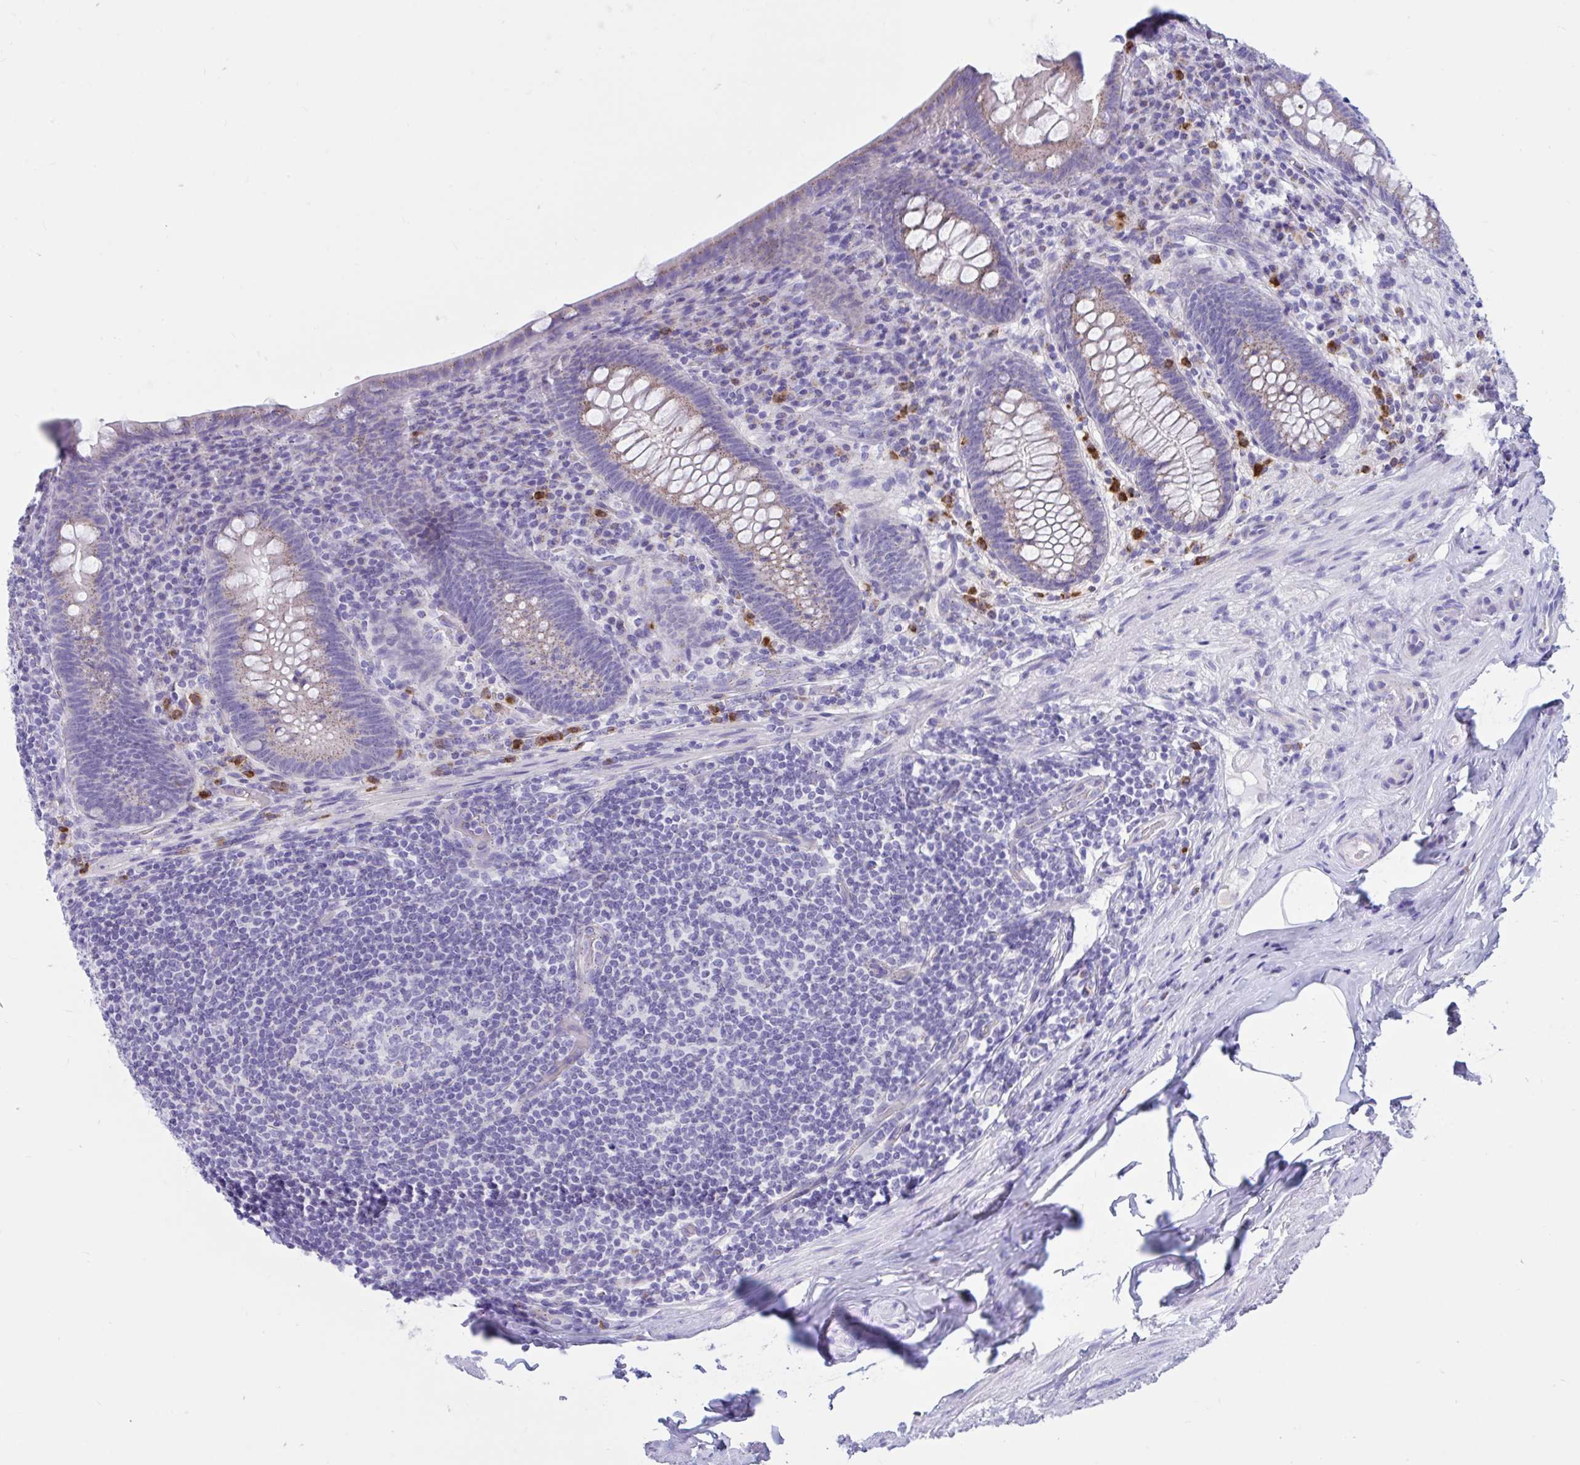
{"staining": {"intensity": "weak", "quantity": ">75%", "location": "cytoplasmic/membranous"}, "tissue": "appendix", "cell_type": "Glandular cells", "image_type": "normal", "snomed": [{"axis": "morphology", "description": "Normal tissue, NOS"}, {"axis": "topography", "description": "Appendix"}], "caption": "DAB (3,3'-diaminobenzidine) immunohistochemical staining of unremarkable appendix demonstrates weak cytoplasmic/membranous protein expression in about >75% of glandular cells.", "gene": "RNASE3", "patient": {"sex": "male", "age": 71}}